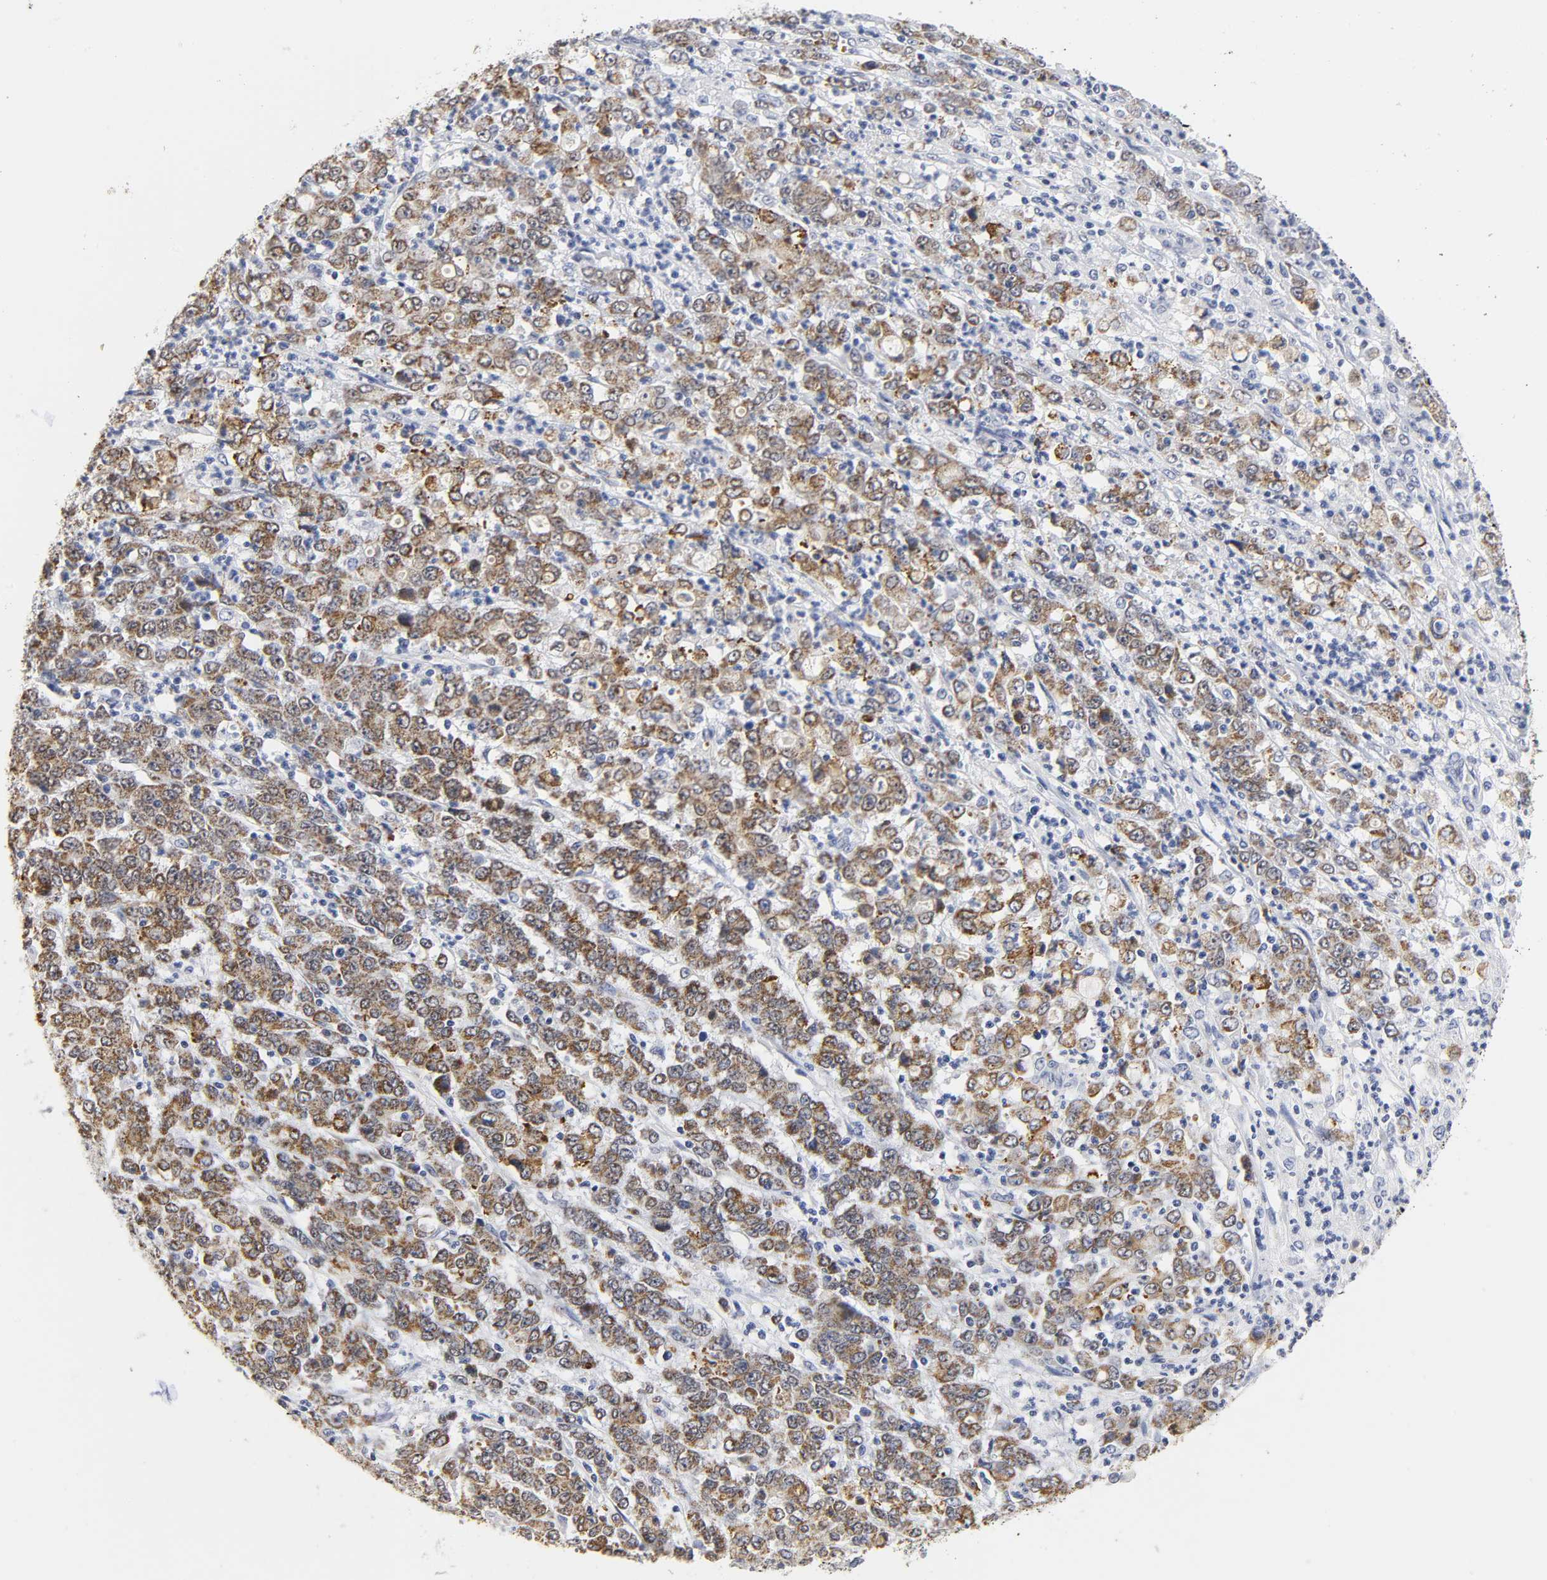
{"staining": {"intensity": "strong", "quantity": ">75%", "location": "cytoplasmic/membranous"}, "tissue": "stomach cancer", "cell_type": "Tumor cells", "image_type": "cancer", "snomed": [{"axis": "morphology", "description": "Adenocarcinoma, NOS"}, {"axis": "topography", "description": "Stomach, lower"}], "caption": "Strong cytoplasmic/membranous staining for a protein is appreciated in about >75% of tumor cells of stomach cancer (adenocarcinoma) using immunohistochemistry.", "gene": "GRHL2", "patient": {"sex": "female", "age": 71}}